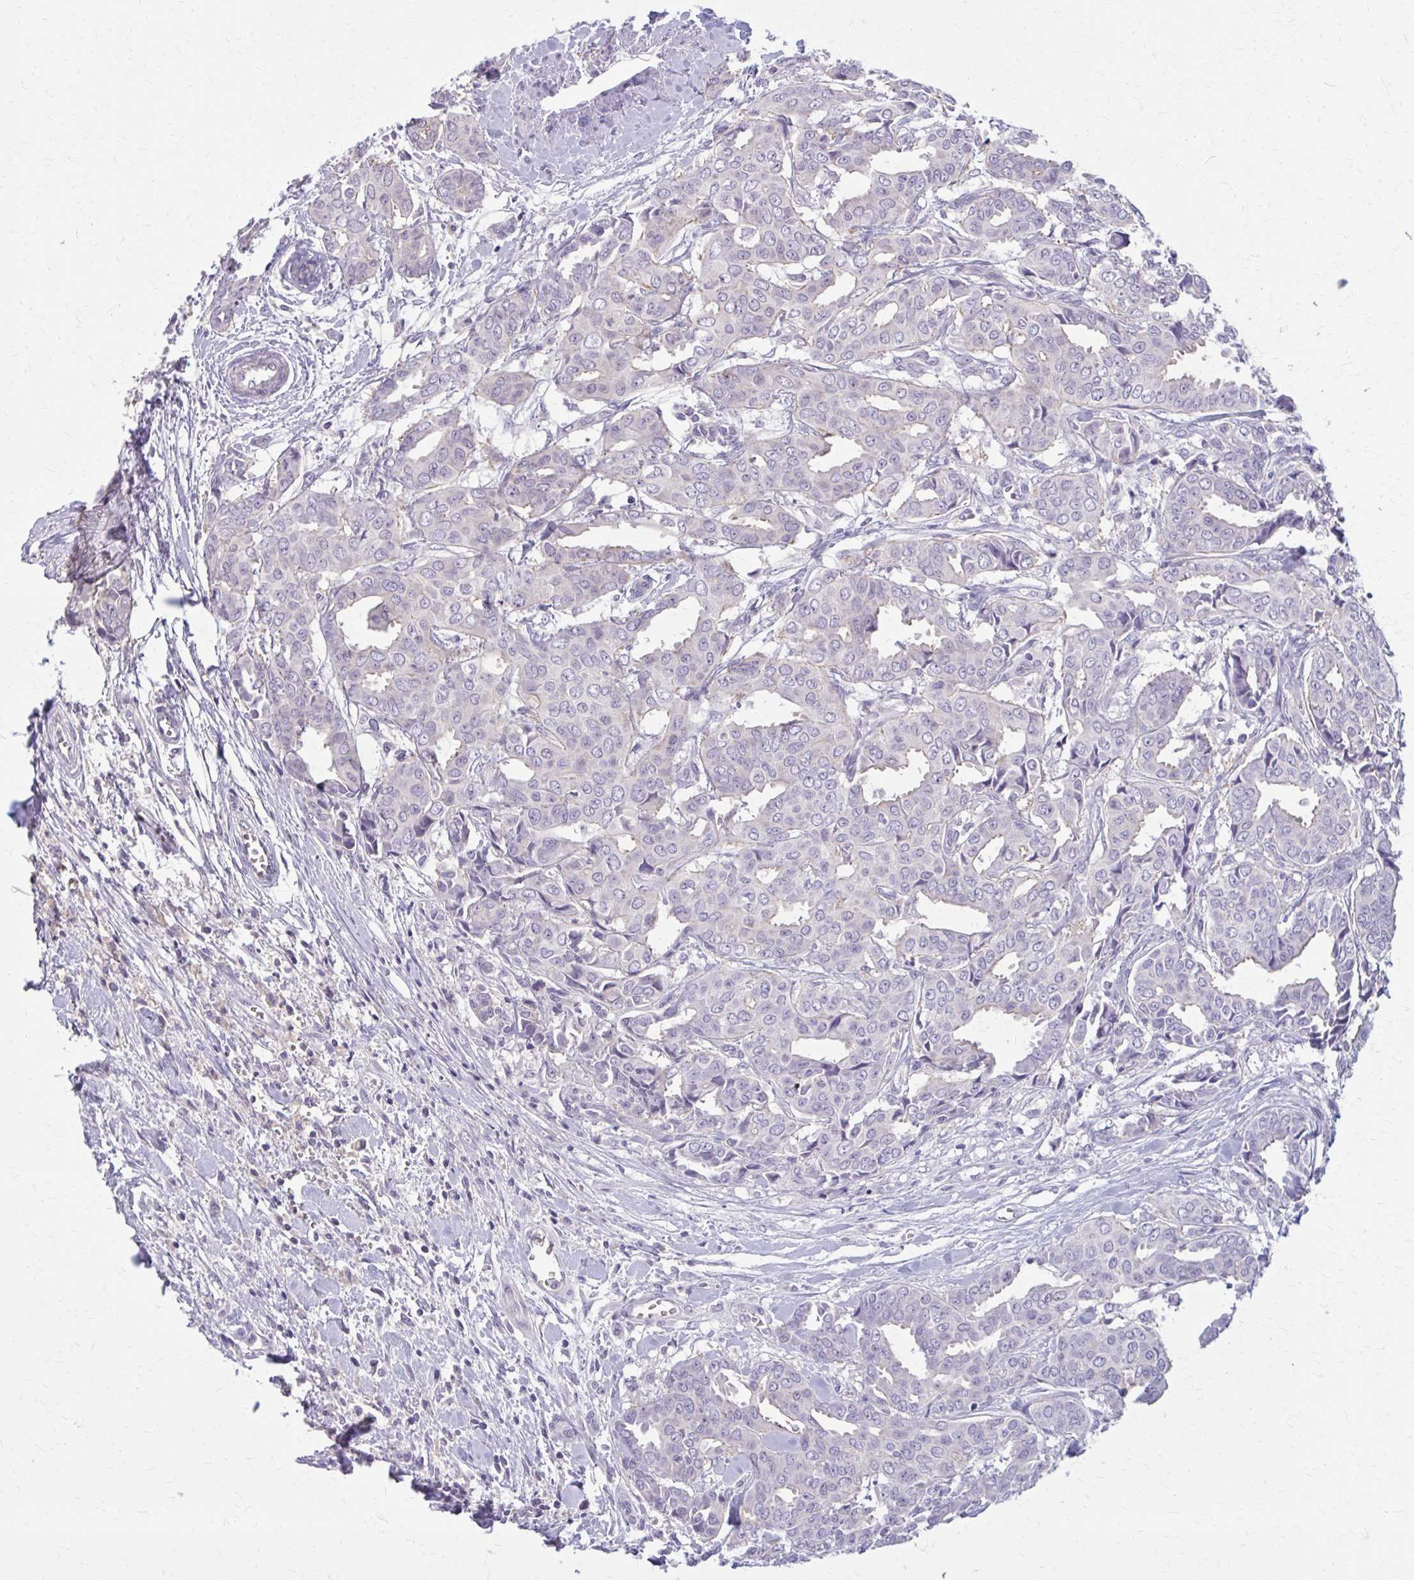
{"staining": {"intensity": "negative", "quantity": "none", "location": "none"}, "tissue": "breast cancer", "cell_type": "Tumor cells", "image_type": "cancer", "snomed": [{"axis": "morphology", "description": "Duct carcinoma"}, {"axis": "topography", "description": "Breast"}], "caption": "IHC photomicrograph of neoplastic tissue: human breast cancer (invasive ductal carcinoma) stained with DAB (3,3'-diaminobenzidine) shows no significant protein expression in tumor cells.", "gene": "OR4A47", "patient": {"sex": "female", "age": 45}}